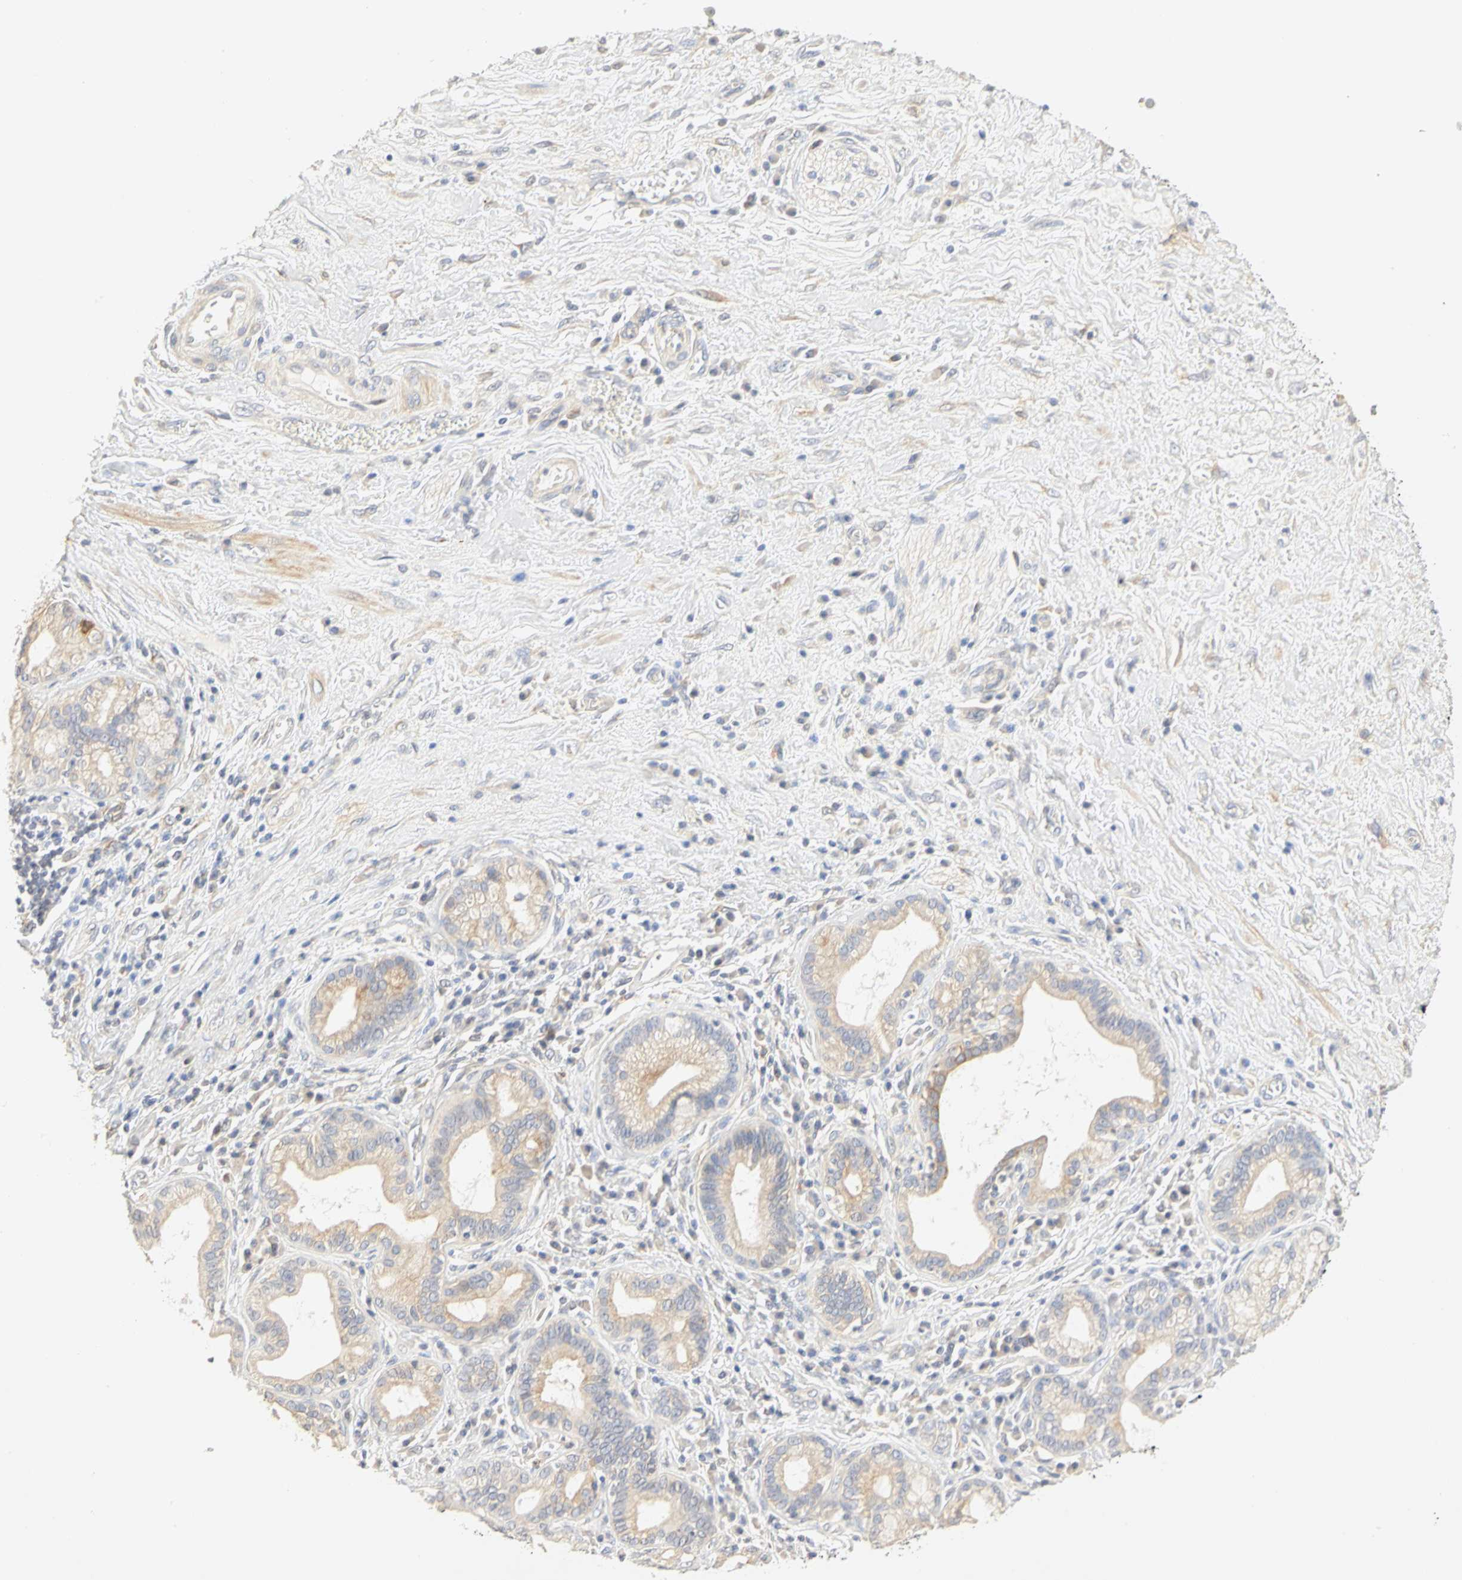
{"staining": {"intensity": "weak", "quantity": ">75%", "location": "cytoplasmic/membranous"}, "tissue": "pancreatic cancer", "cell_type": "Tumor cells", "image_type": "cancer", "snomed": [{"axis": "morphology", "description": "Adenocarcinoma, NOS"}, {"axis": "topography", "description": "Pancreas"}], "caption": "This image displays IHC staining of human pancreatic cancer (adenocarcinoma), with low weak cytoplasmic/membranous positivity in approximately >75% of tumor cells.", "gene": "GNRH2", "patient": {"sex": "female", "age": 73}}